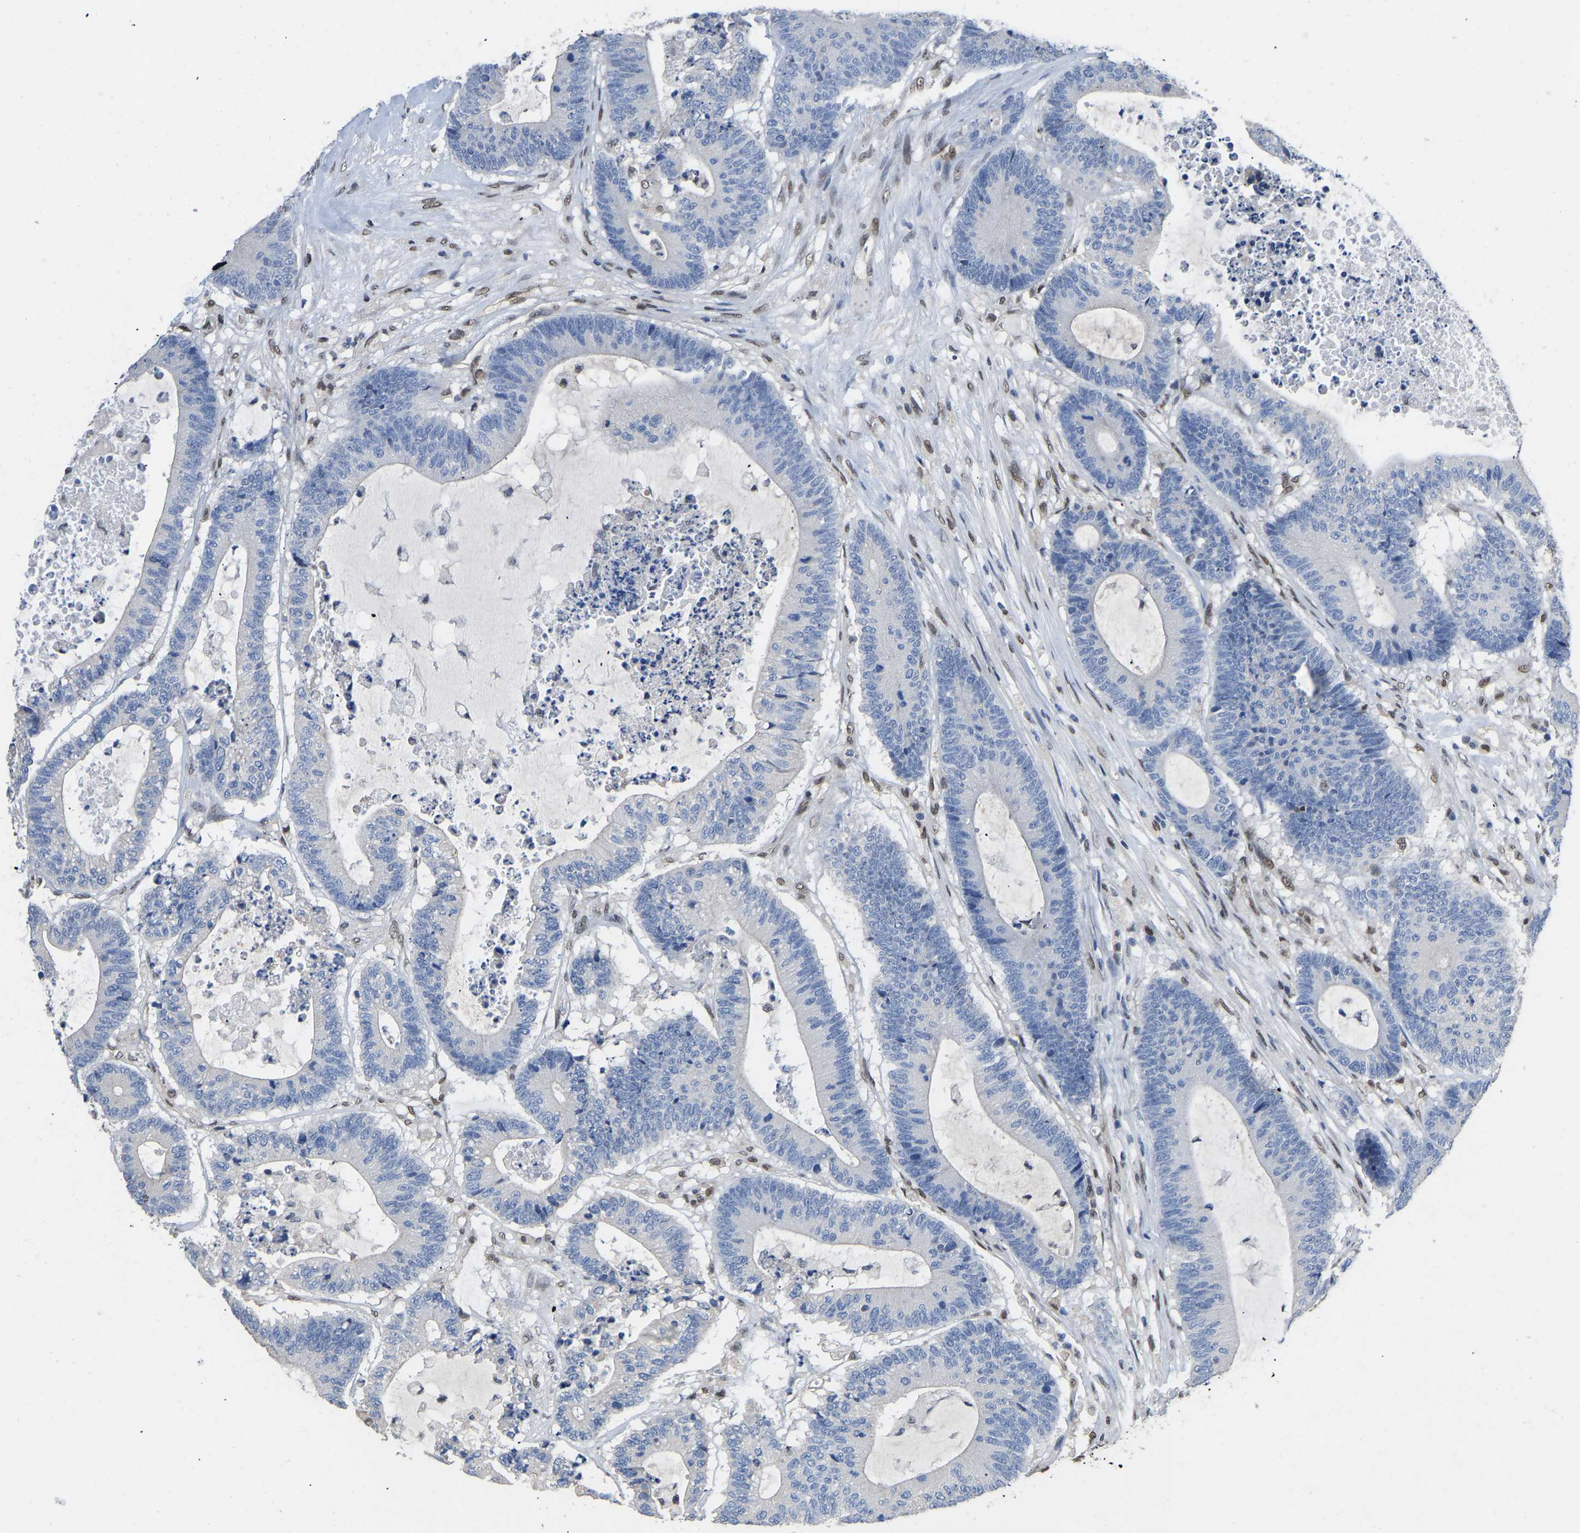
{"staining": {"intensity": "negative", "quantity": "none", "location": "none"}, "tissue": "colorectal cancer", "cell_type": "Tumor cells", "image_type": "cancer", "snomed": [{"axis": "morphology", "description": "Adenocarcinoma, NOS"}, {"axis": "topography", "description": "Colon"}], "caption": "This is a histopathology image of immunohistochemistry (IHC) staining of colorectal adenocarcinoma, which shows no expression in tumor cells. (DAB immunohistochemistry (IHC) with hematoxylin counter stain).", "gene": "QKI", "patient": {"sex": "female", "age": 84}}